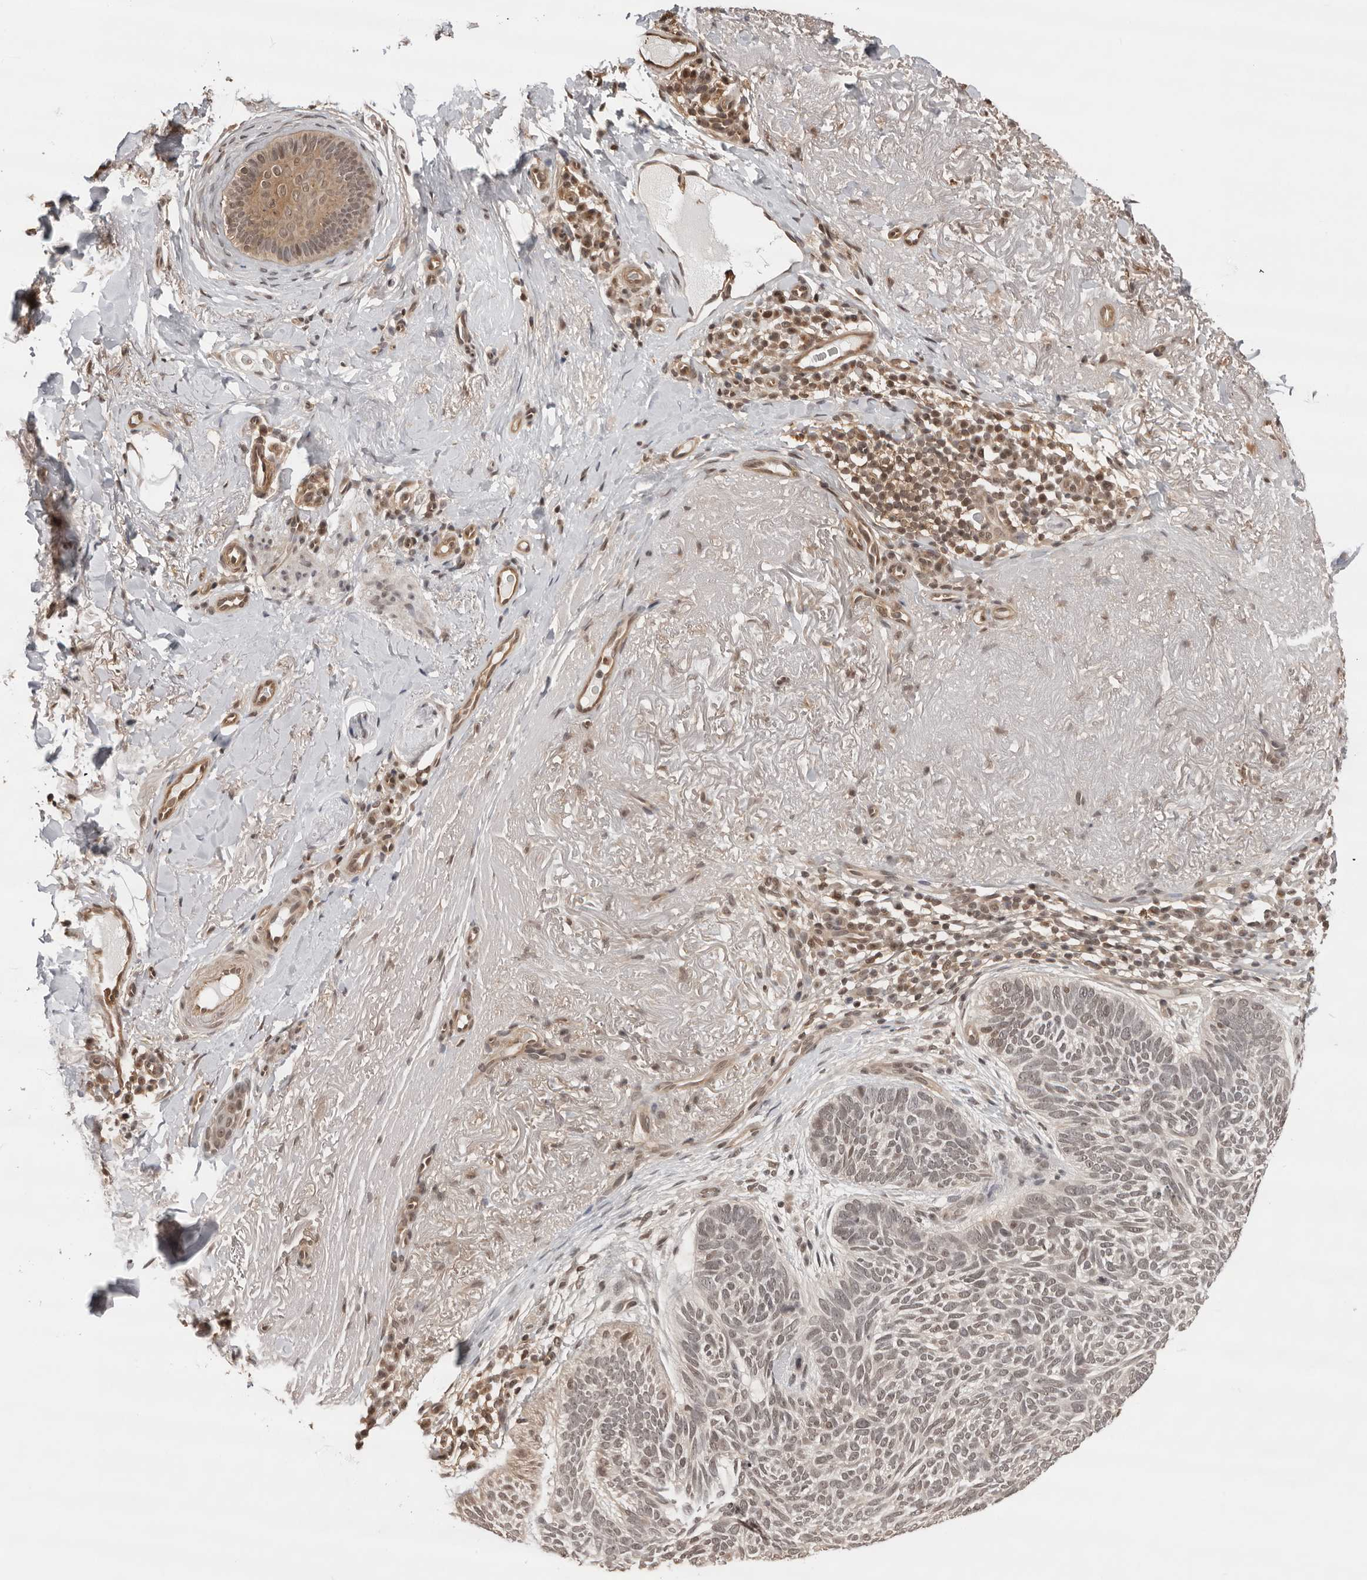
{"staining": {"intensity": "weak", "quantity": "25%-75%", "location": "nuclear"}, "tissue": "skin cancer", "cell_type": "Tumor cells", "image_type": "cancer", "snomed": [{"axis": "morphology", "description": "Basal cell carcinoma"}, {"axis": "topography", "description": "Skin"}], "caption": "There is low levels of weak nuclear staining in tumor cells of skin cancer (basal cell carcinoma), as demonstrated by immunohistochemical staining (brown color).", "gene": "SDE2", "patient": {"sex": "female", "age": 85}}